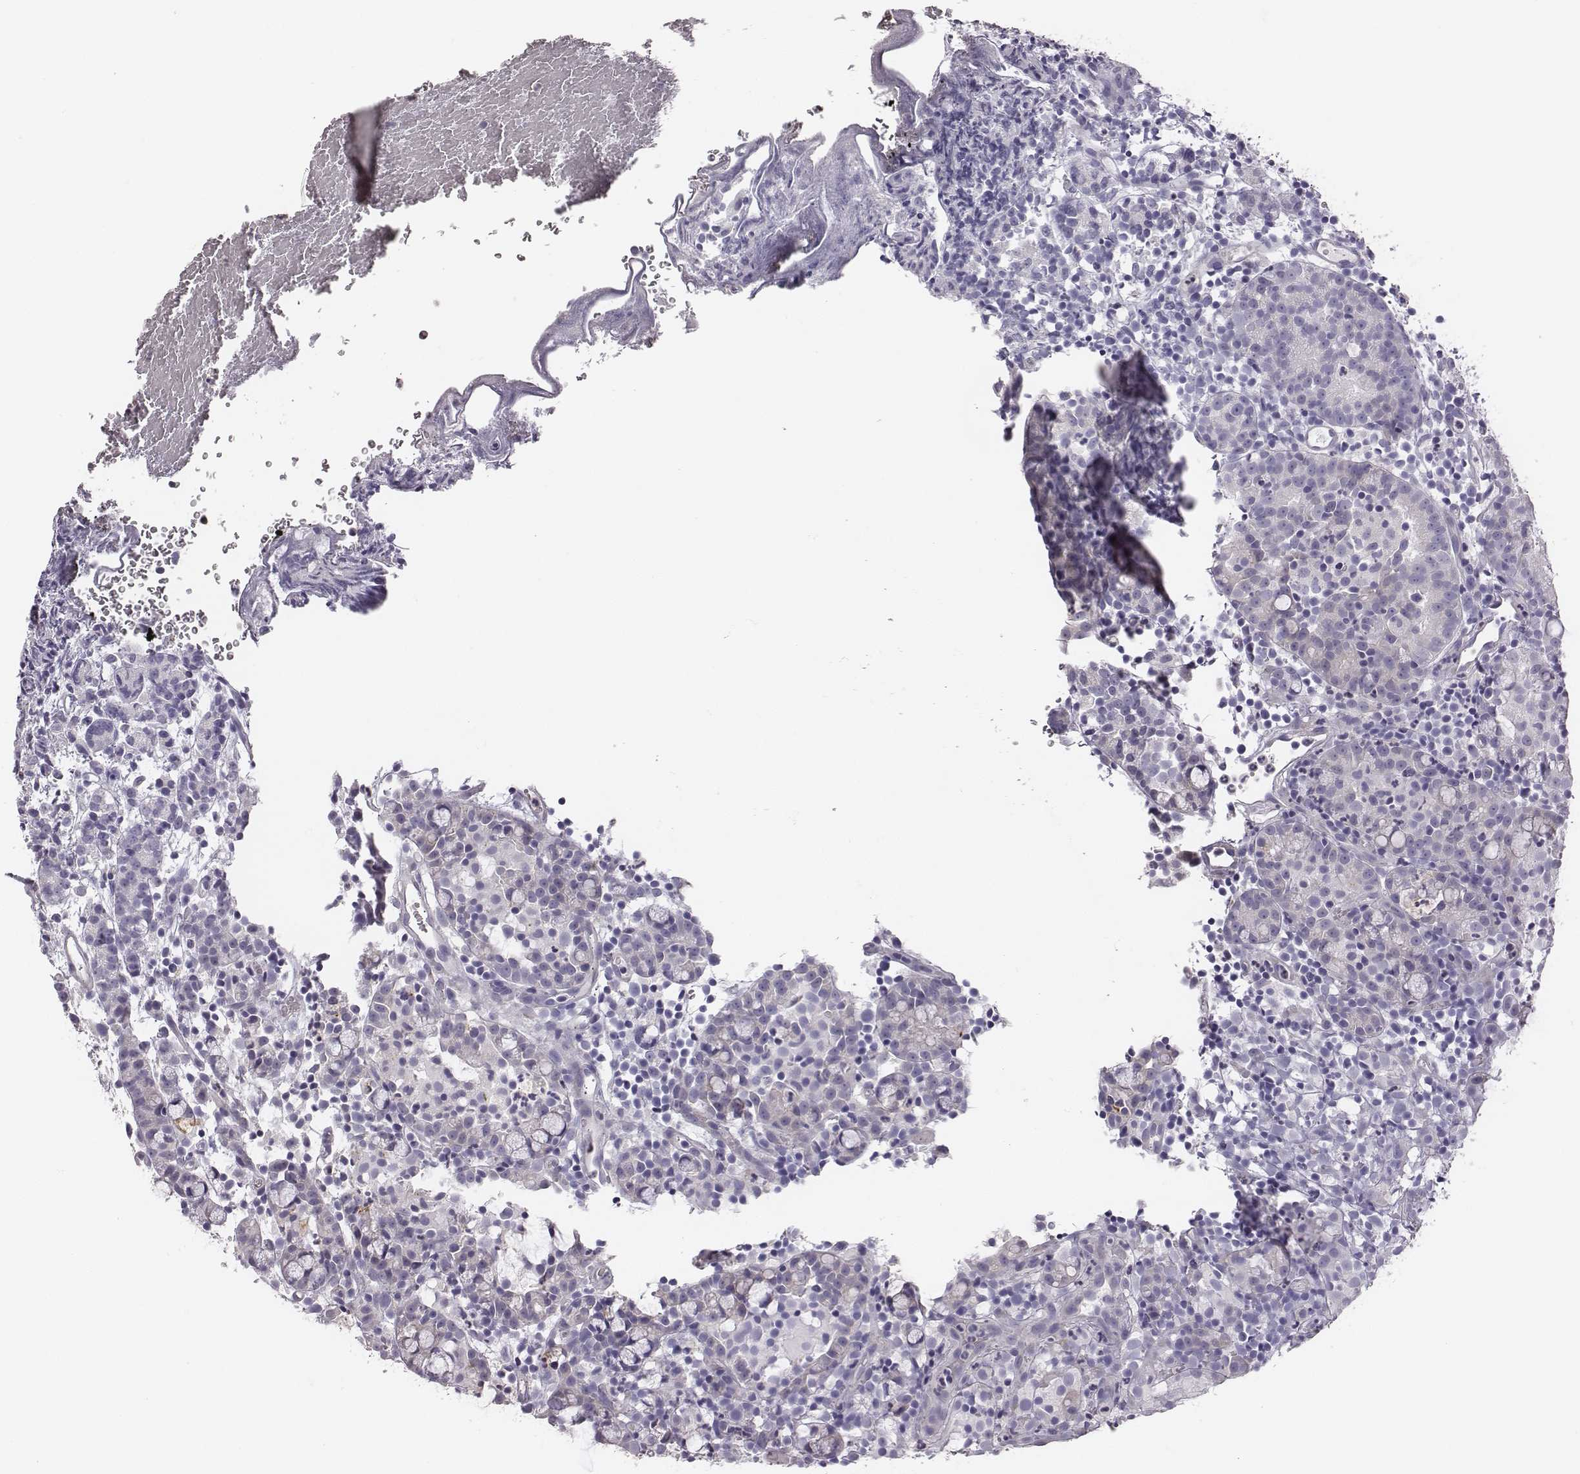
{"staining": {"intensity": "negative", "quantity": "none", "location": "none"}, "tissue": "prostate cancer", "cell_type": "Tumor cells", "image_type": "cancer", "snomed": [{"axis": "morphology", "description": "Adenocarcinoma, High grade"}, {"axis": "topography", "description": "Prostate"}], "caption": "Histopathology image shows no protein positivity in tumor cells of prostate cancer (high-grade adenocarcinoma) tissue.", "gene": "GUCA1A", "patient": {"sex": "male", "age": 53}}